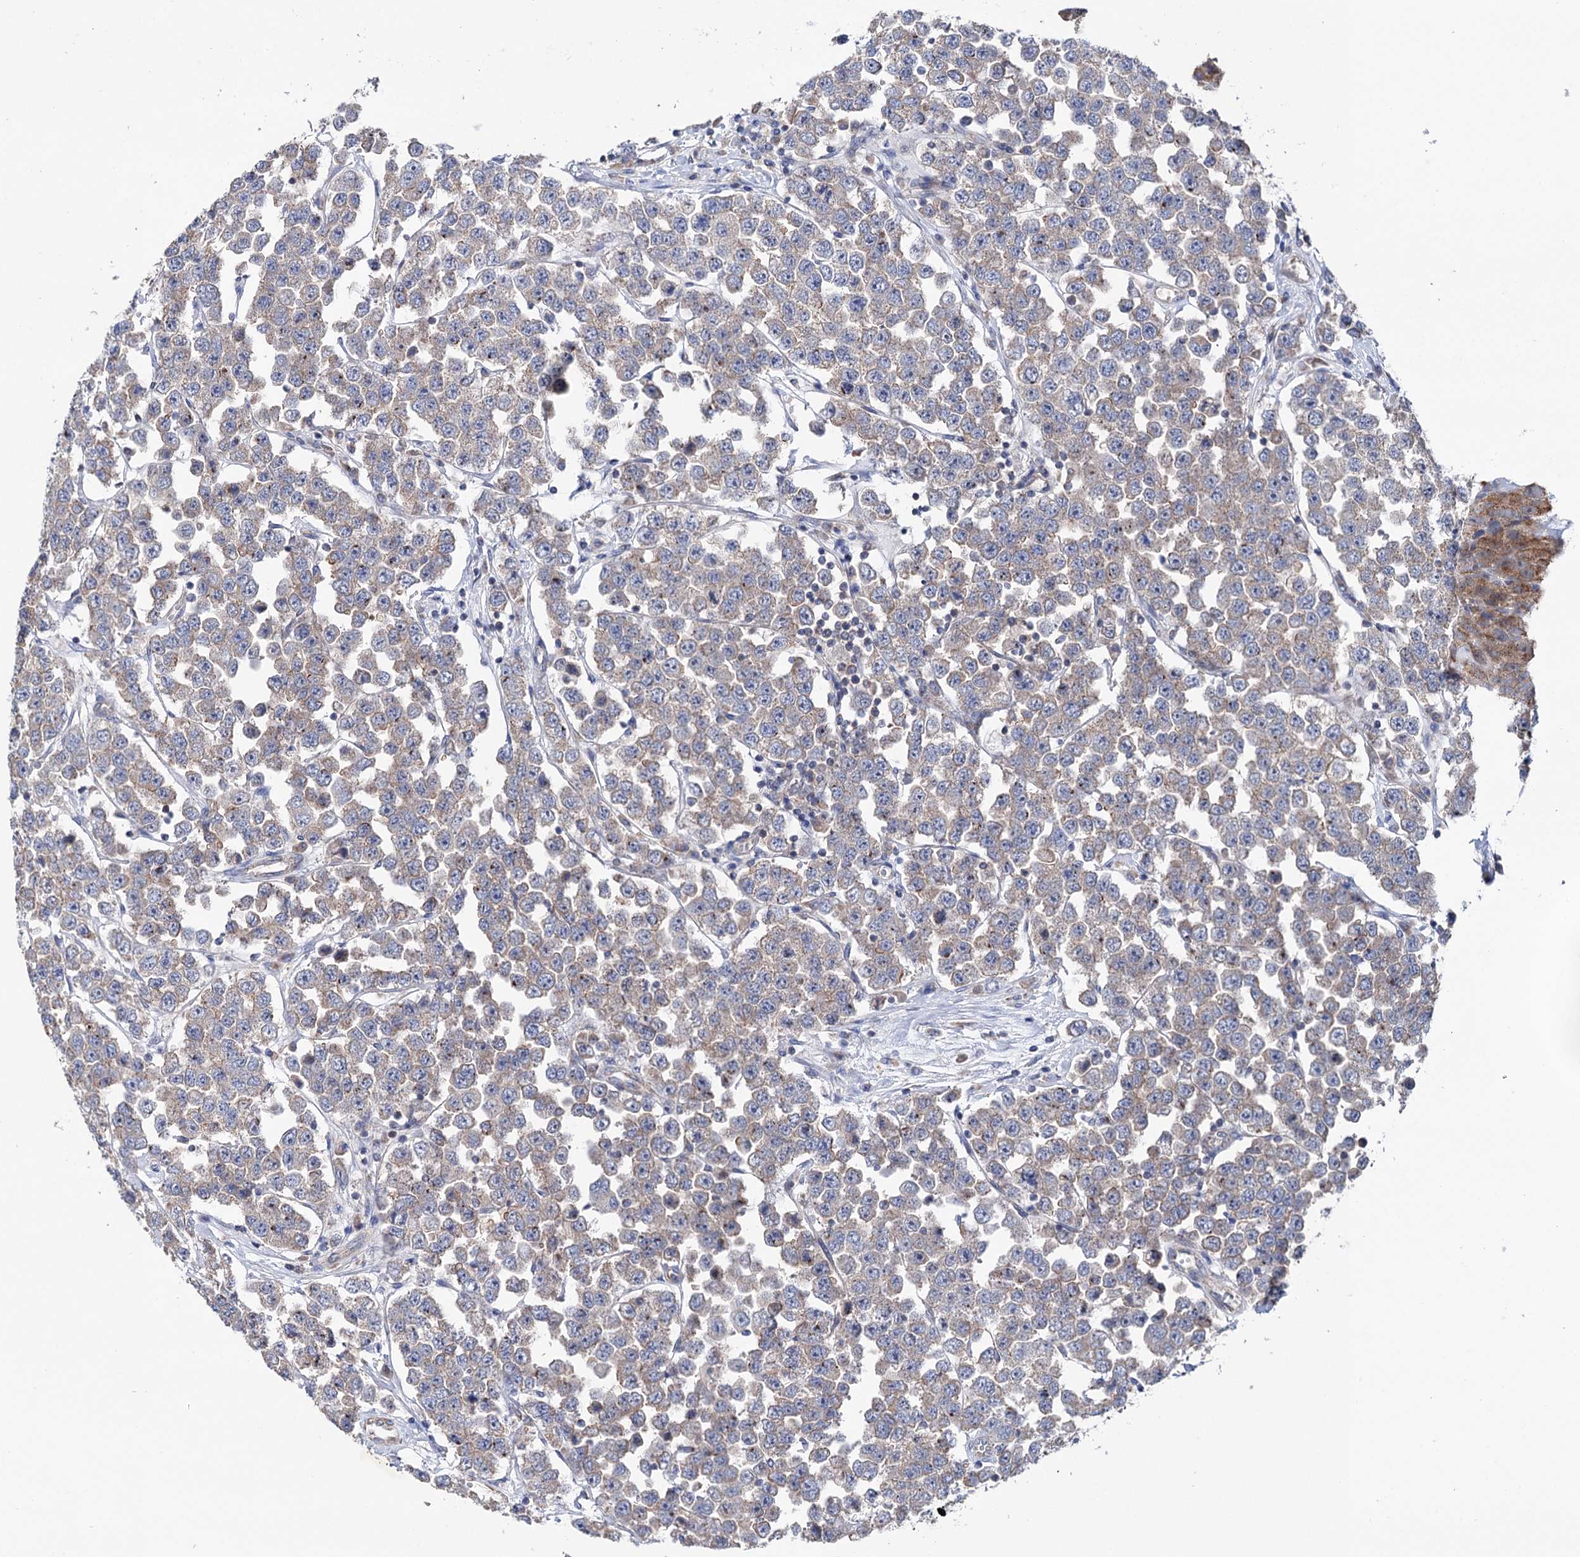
{"staining": {"intensity": "weak", "quantity": "<25%", "location": "cytoplasmic/membranous"}, "tissue": "testis cancer", "cell_type": "Tumor cells", "image_type": "cancer", "snomed": [{"axis": "morphology", "description": "Seminoma, NOS"}, {"axis": "topography", "description": "Testis"}], "caption": "Immunohistochemistry micrograph of neoplastic tissue: human seminoma (testis) stained with DAB (3,3'-diaminobenzidine) reveals no significant protein positivity in tumor cells.", "gene": "SUCLA2", "patient": {"sex": "male", "age": 28}}